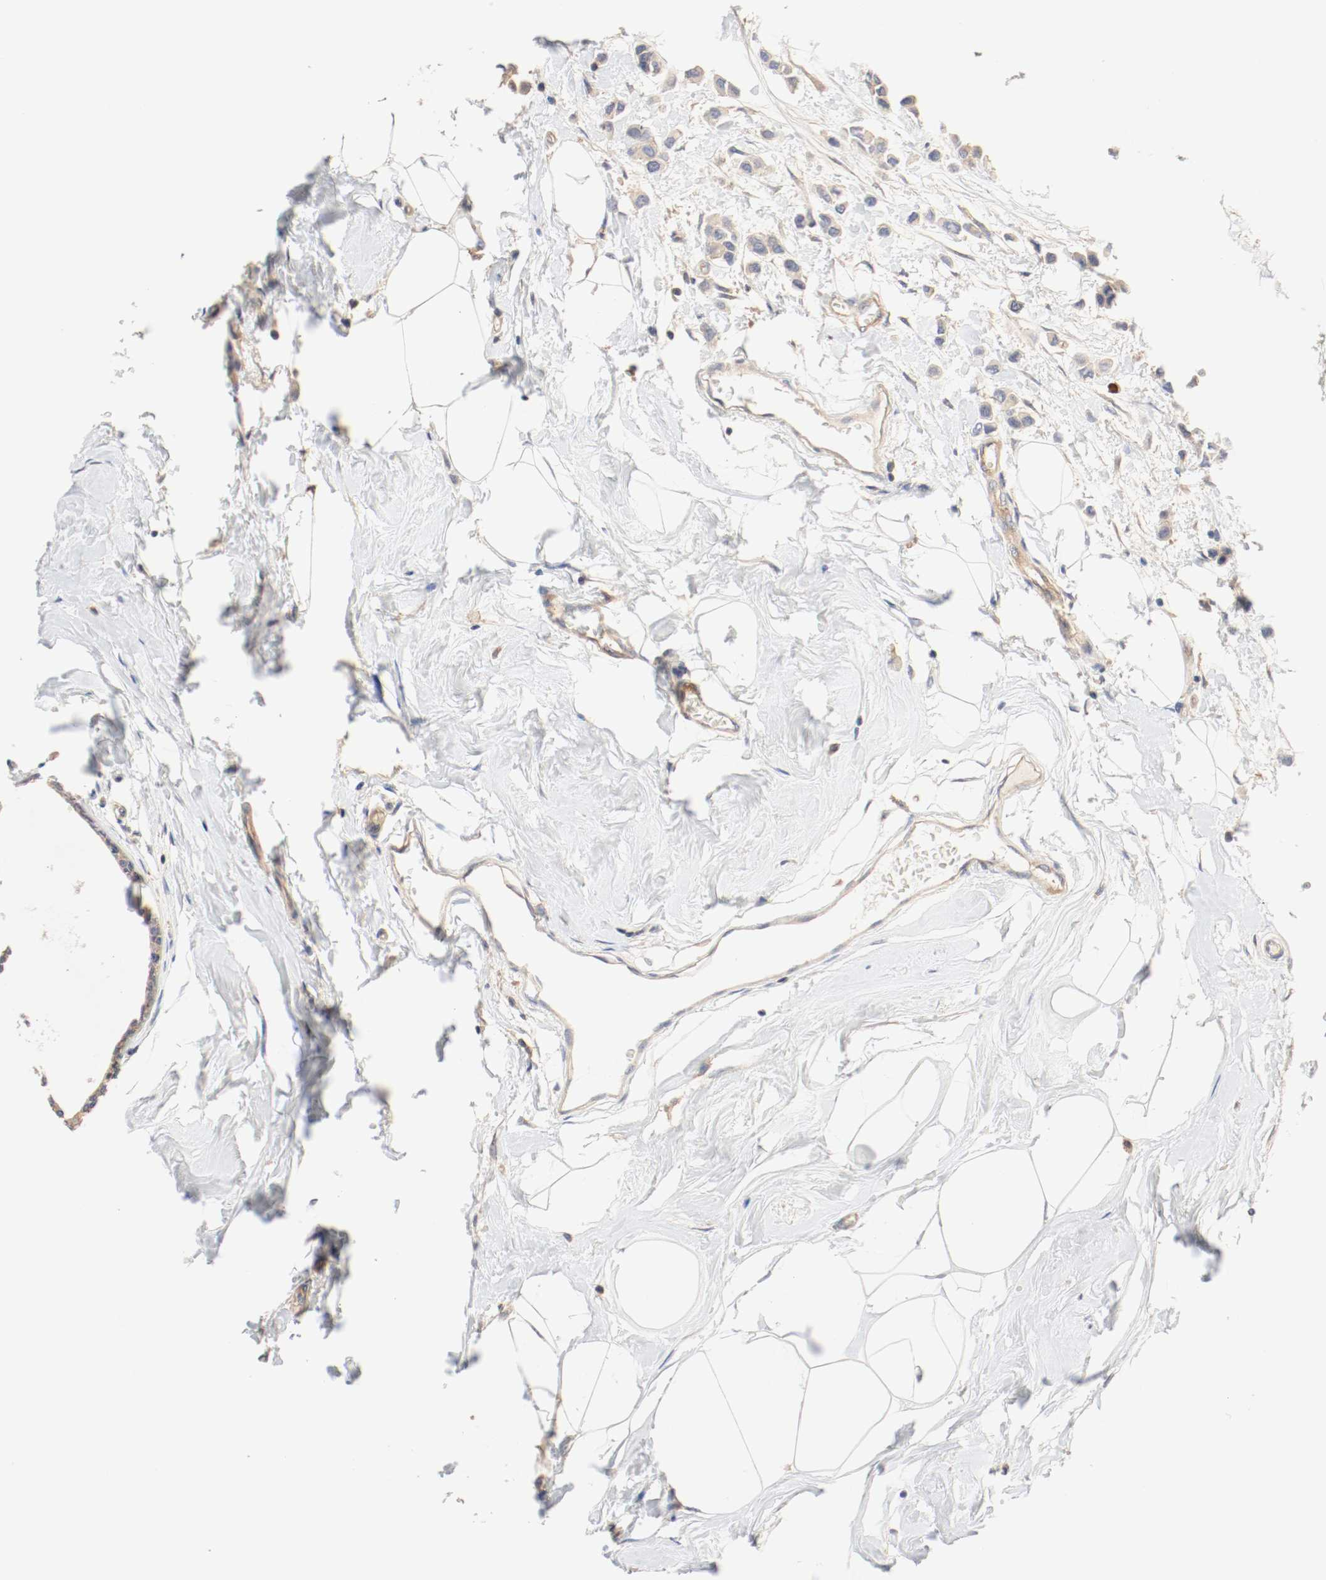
{"staining": {"intensity": "moderate", "quantity": "25%-75%", "location": "cytoplasmic/membranous"}, "tissue": "breast cancer", "cell_type": "Tumor cells", "image_type": "cancer", "snomed": [{"axis": "morphology", "description": "Lobular carcinoma"}, {"axis": "topography", "description": "Breast"}], "caption": "This image reveals IHC staining of human breast lobular carcinoma, with medium moderate cytoplasmic/membranous staining in approximately 25%-75% of tumor cells.", "gene": "GIT1", "patient": {"sex": "female", "age": 51}}